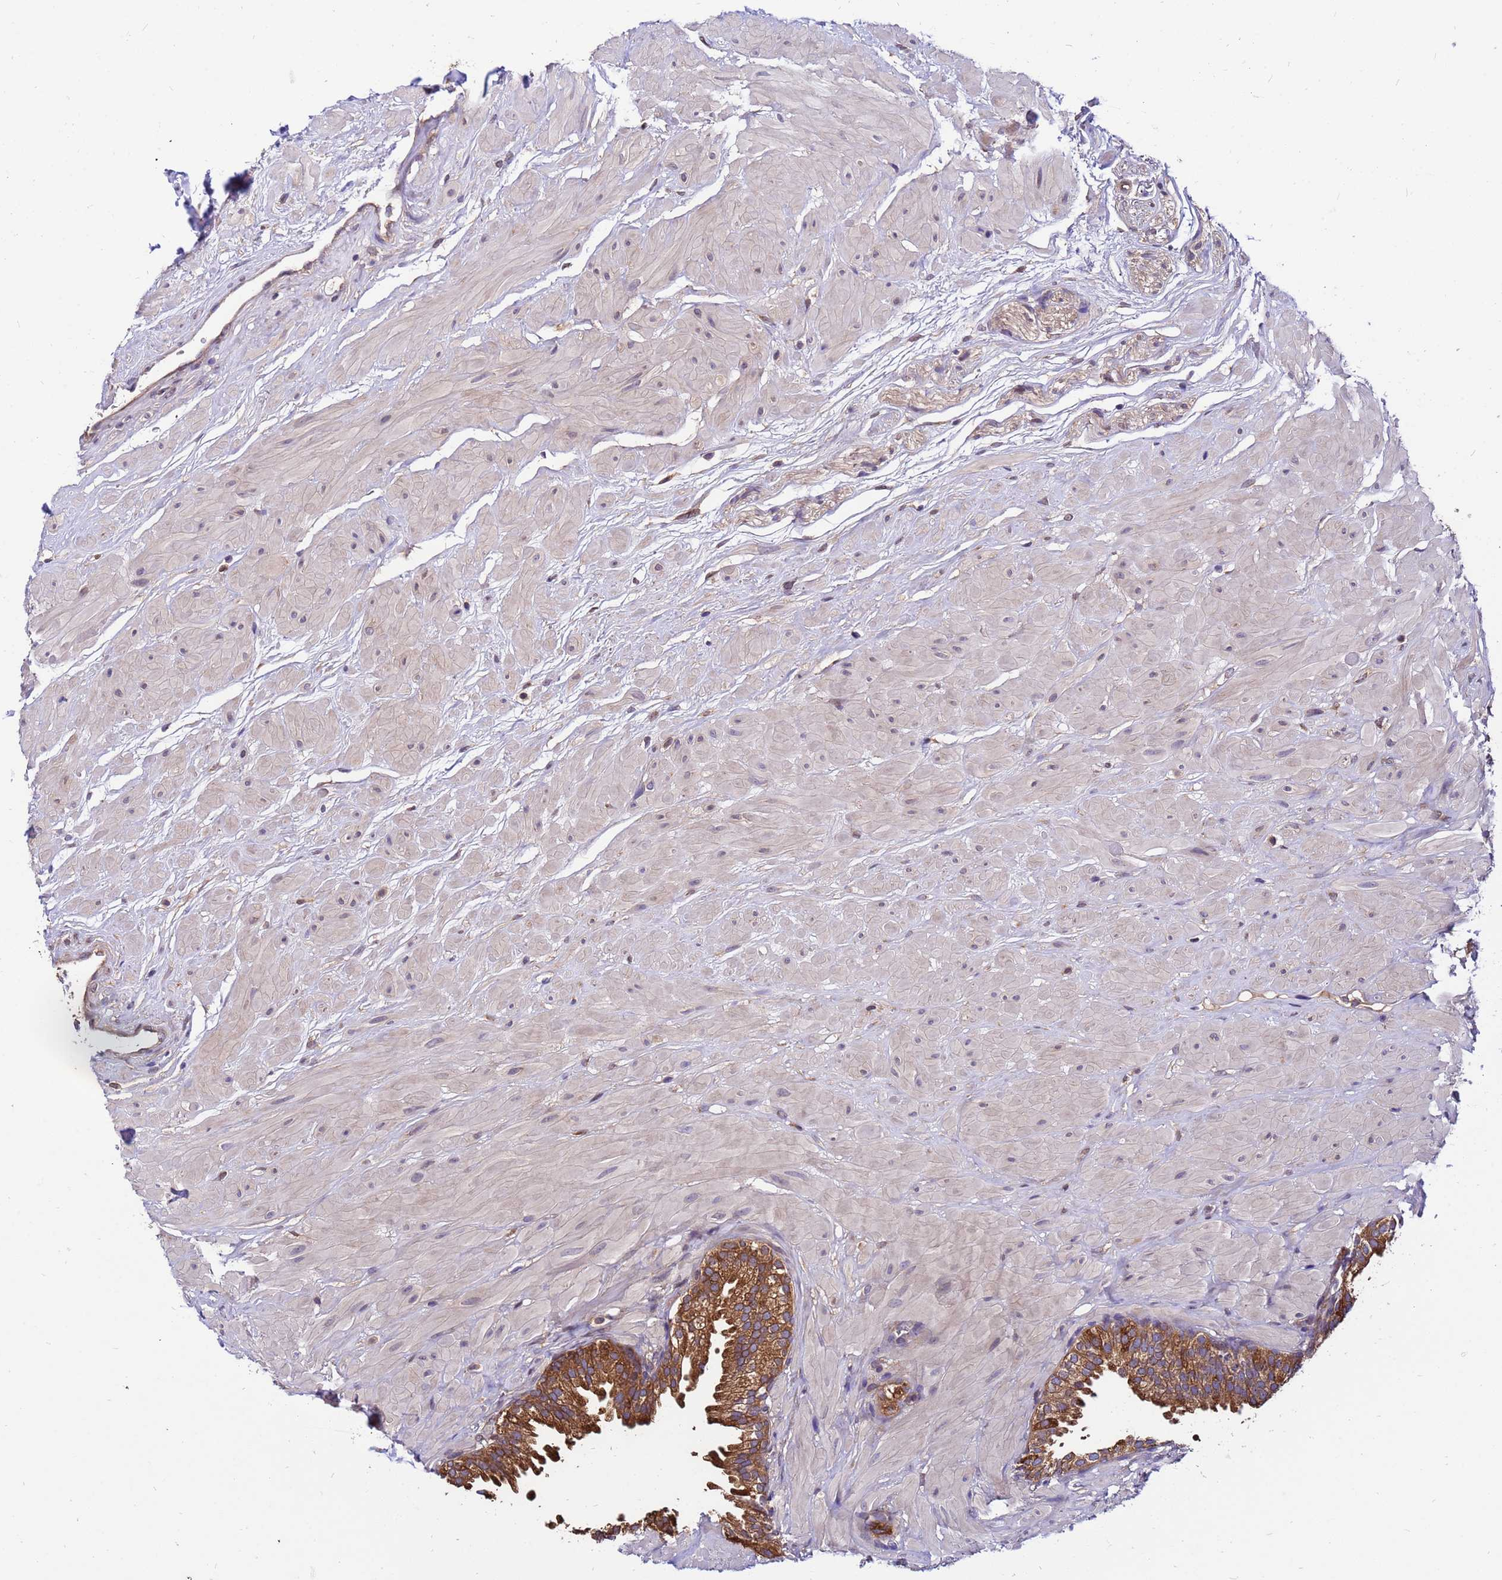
{"staining": {"intensity": "moderate", "quantity": ">75%", "location": "cytoplasmic/membranous"}, "tissue": "prostate", "cell_type": "Glandular cells", "image_type": "normal", "snomed": [{"axis": "morphology", "description": "Normal tissue, NOS"}, {"axis": "topography", "description": "Prostate"}, {"axis": "topography", "description": "Peripheral nerve tissue"}], "caption": "Immunohistochemical staining of normal prostate shows moderate cytoplasmic/membranous protein staining in about >75% of glandular cells.", "gene": "GET3", "patient": {"sex": "male", "age": 55}}